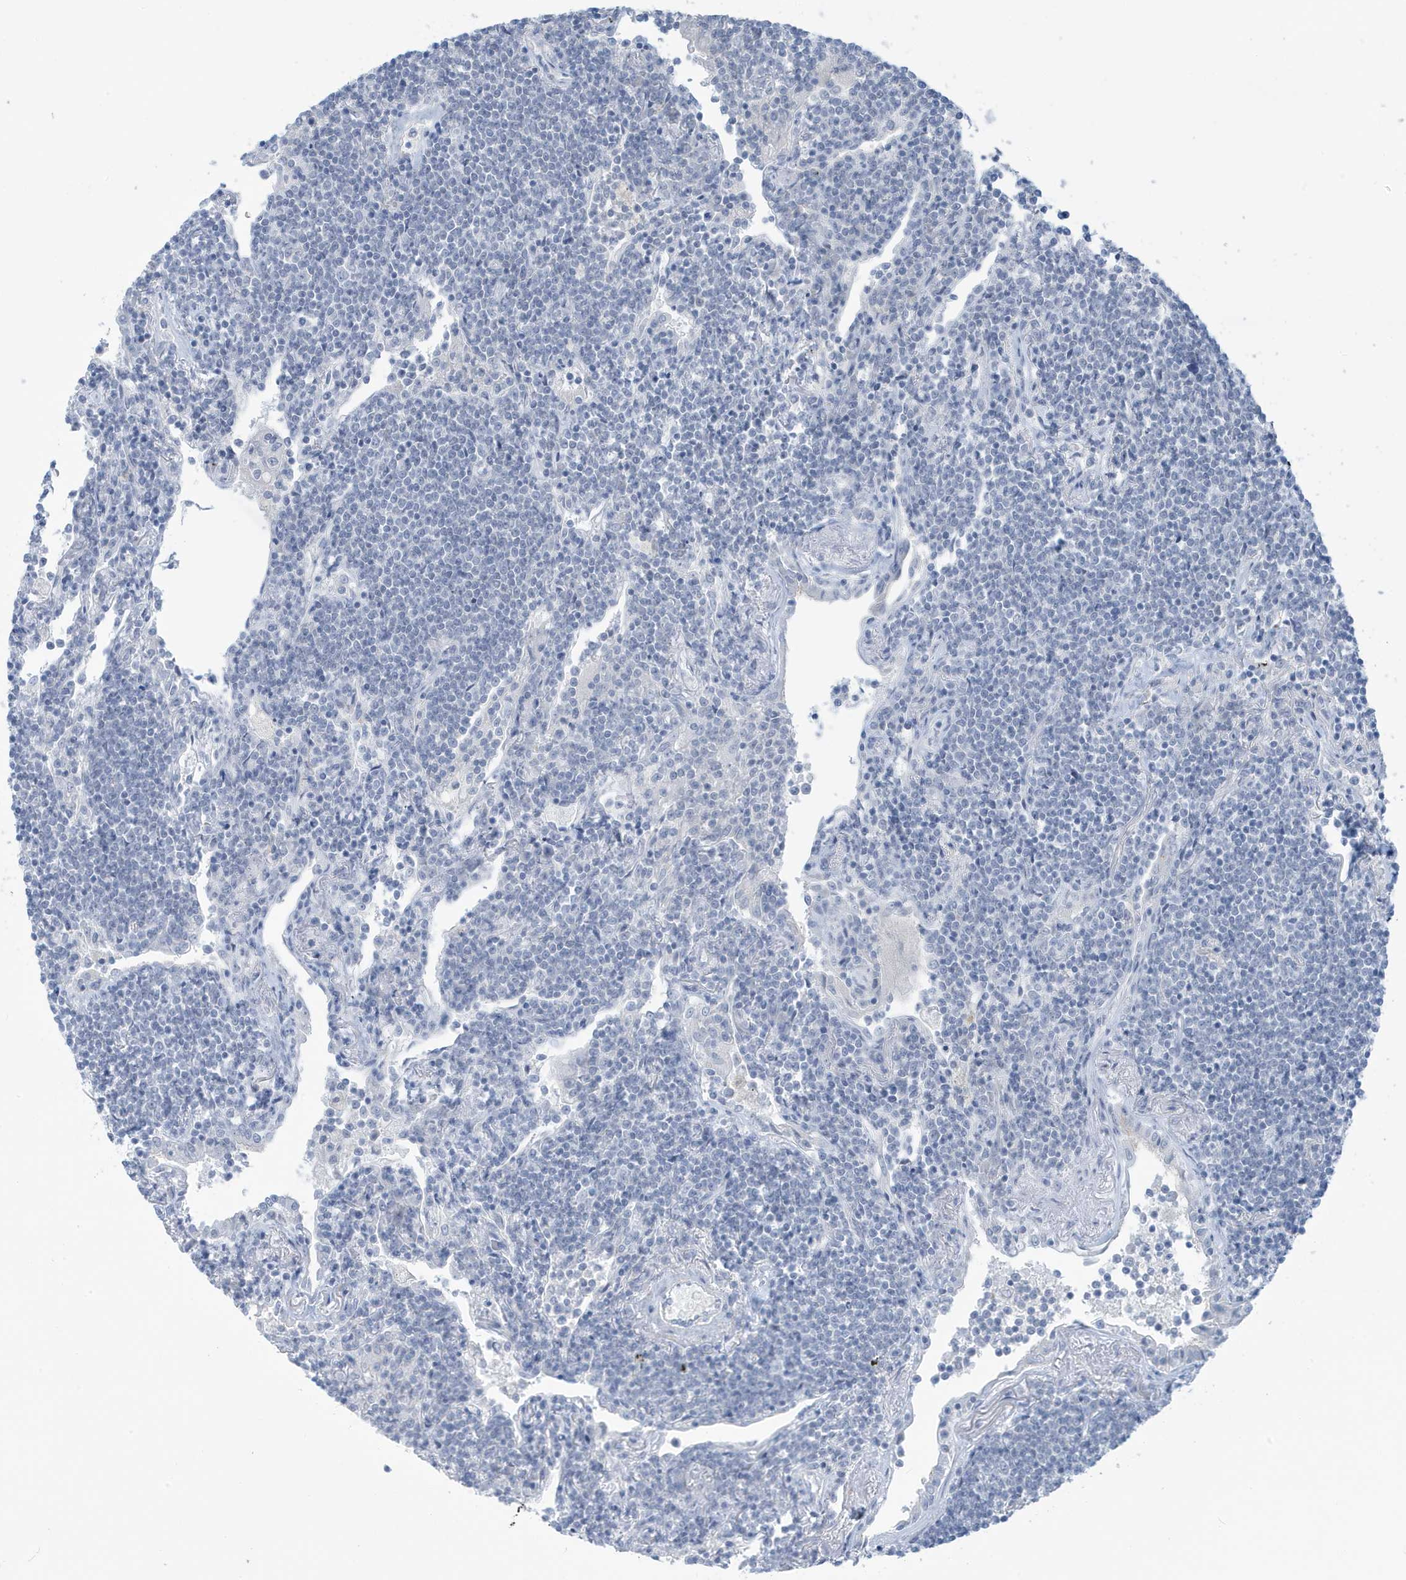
{"staining": {"intensity": "negative", "quantity": "none", "location": "none"}, "tissue": "lymphoma", "cell_type": "Tumor cells", "image_type": "cancer", "snomed": [{"axis": "morphology", "description": "Malignant lymphoma, non-Hodgkin's type, Low grade"}, {"axis": "topography", "description": "Lung"}], "caption": "Lymphoma was stained to show a protein in brown. There is no significant staining in tumor cells.", "gene": "PERM1", "patient": {"sex": "female", "age": 71}}